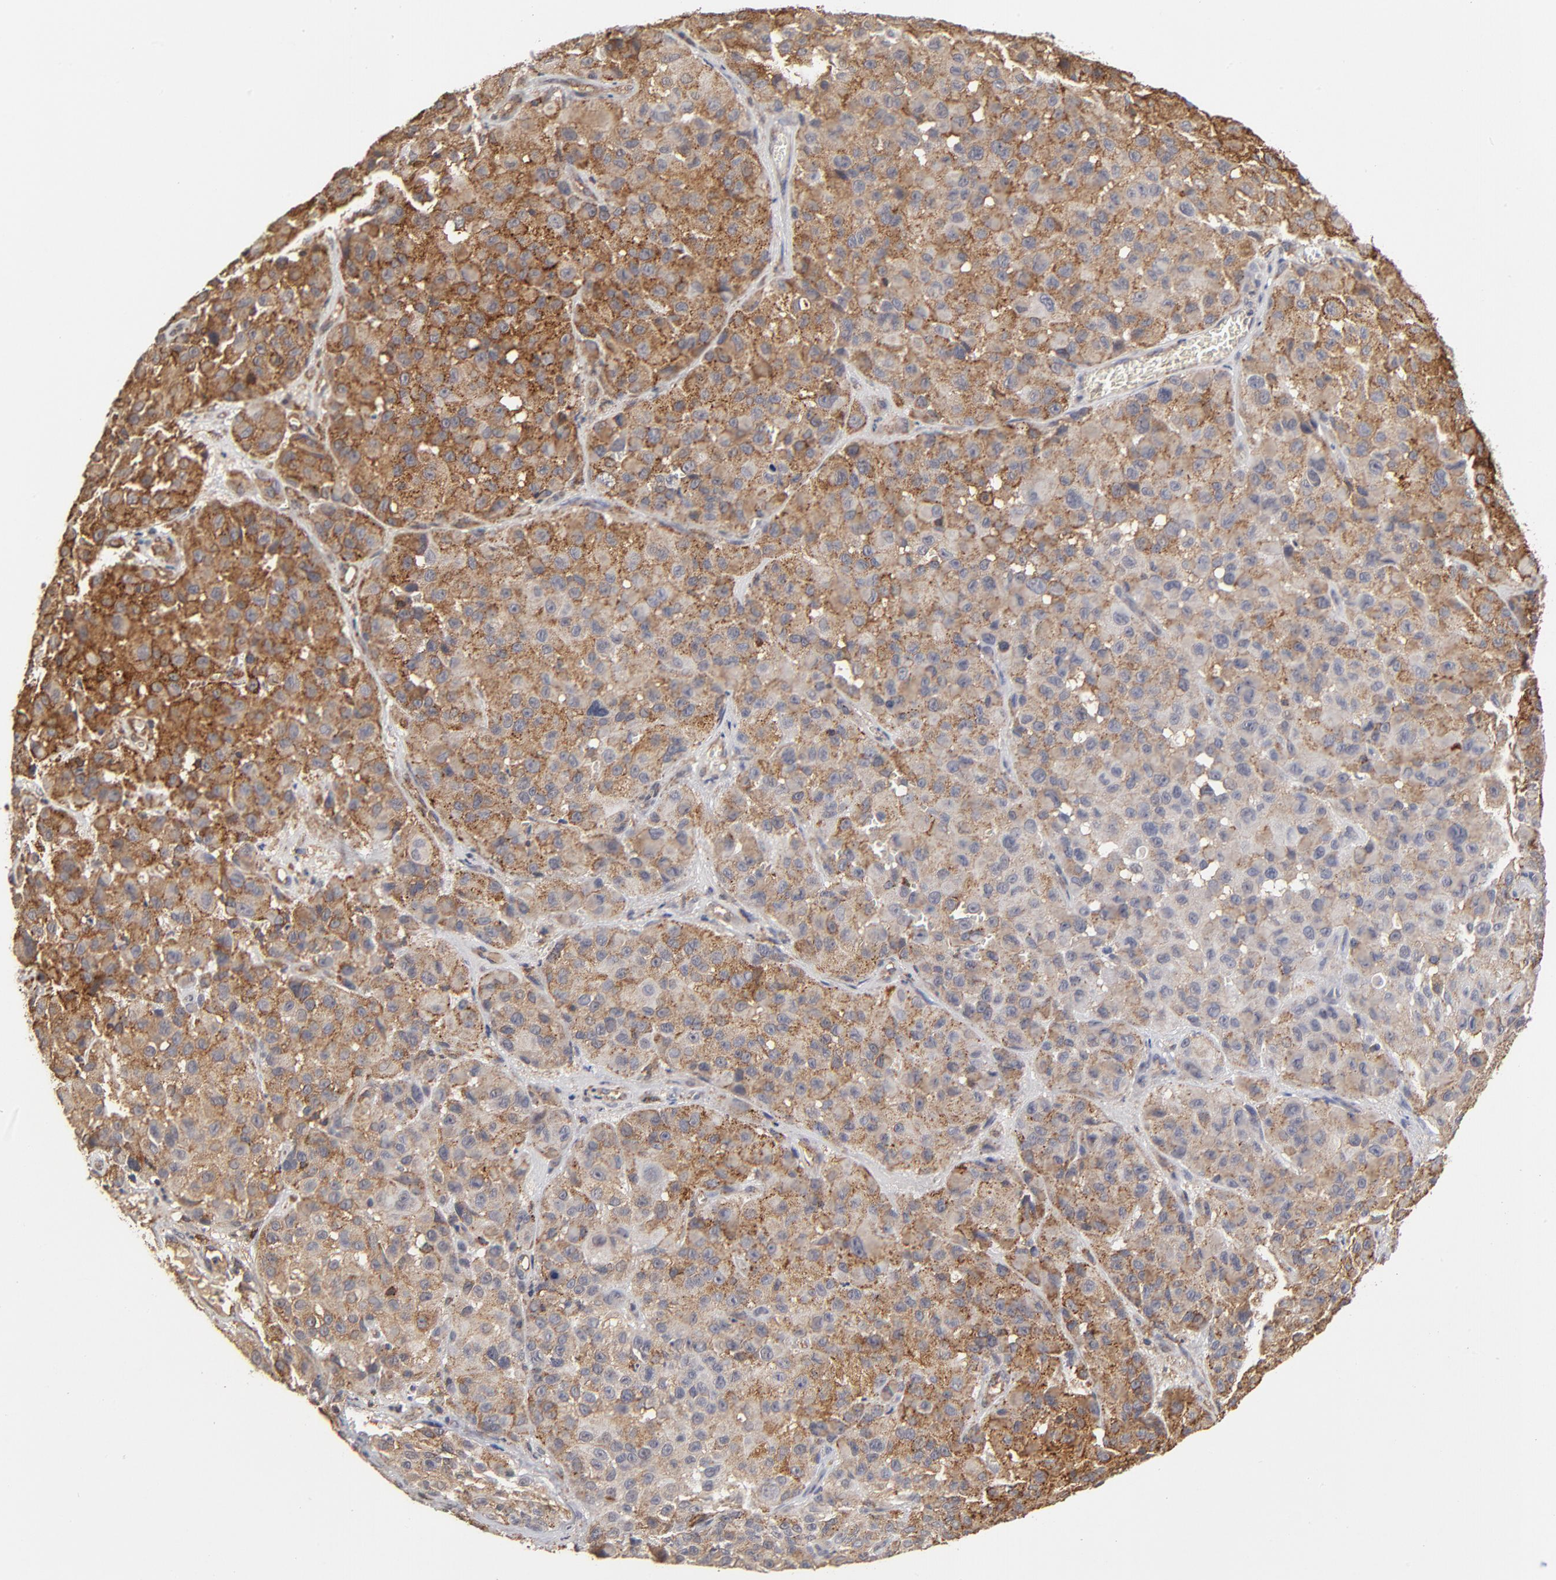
{"staining": {"intensity": "strong", "quantity": ">75%", "location": "cytoplasmic/membranous"}, "tissue": "melanoma", "cell_type": "Tumor cells", "image_type": "cancer", "snomed": [{"axis": "morphology", "description": "Malignant melanoma, NOS"}, {"axis": "topography", "description": "Skin"}], "caption": "Immunohistochemistry (IHC) micrograph of human malignant melanoma stained for a protein (brown), which reveals high levels of strong cytoplasmic/membranous expression in approximately >75% of tumor cells.", "gene": "ASB8", "patient": {"sex": "female", "age": 21}}